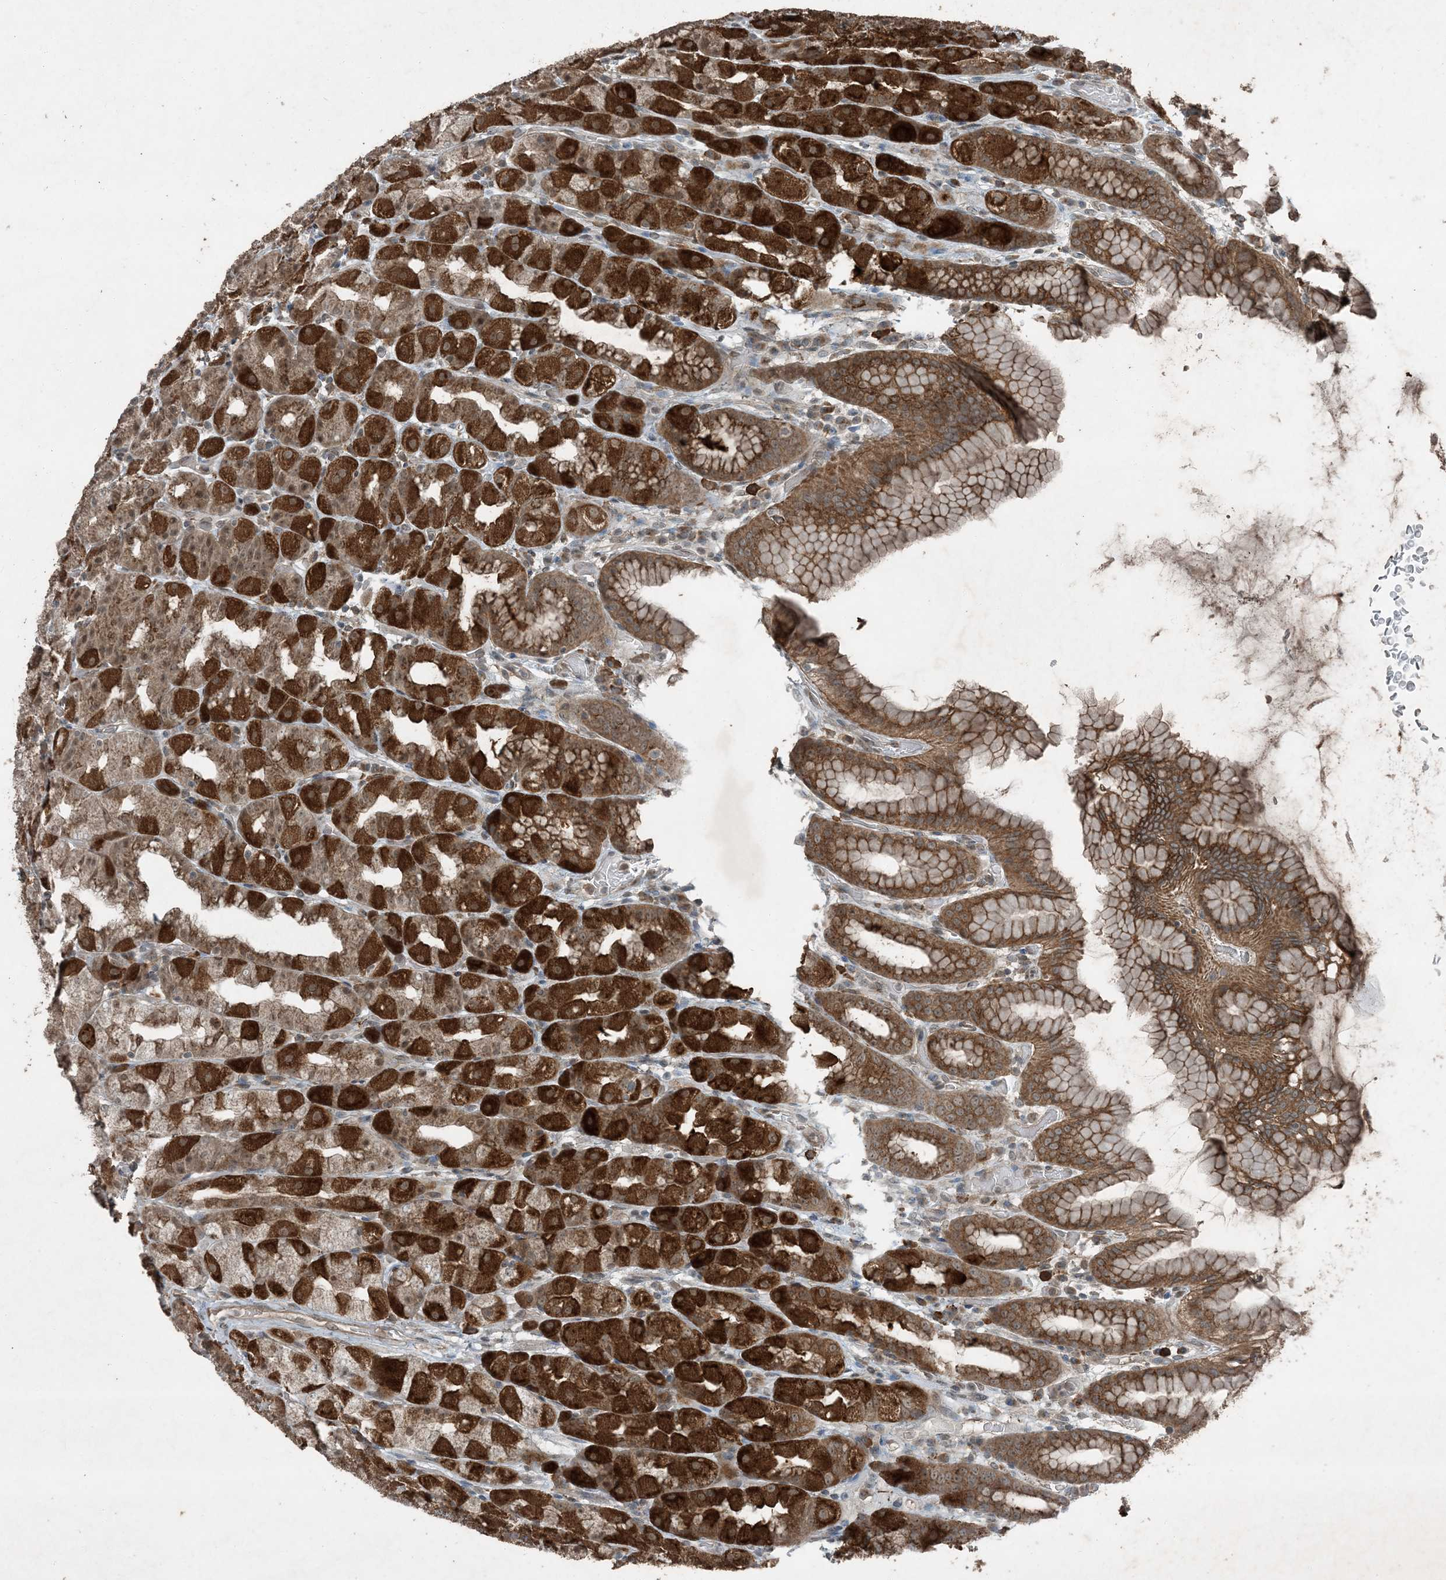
{"staining": {"intensity": "strong", "quantity": ">75%", "location": "cytoplasmic/membranous"}, "tissue": "stomach", "cell_type": "Glandular cells", "image_type": "normal", "snomed": [{"axis": "morphology", "description": "Normal tissue, NOS"}, {"axis": "topography", "description": "Stomach, upper"}], "caption": "Stomach stained for a protein exhibits strong cytoplasmic/membranous positivity in glandular cells. (Stains: DAB in brown, nuclei in blue, Microscopy: brightfield microscopy at high magnification).", "gene": "MDN1", "patient": {"sex": "male", "age": 68}}